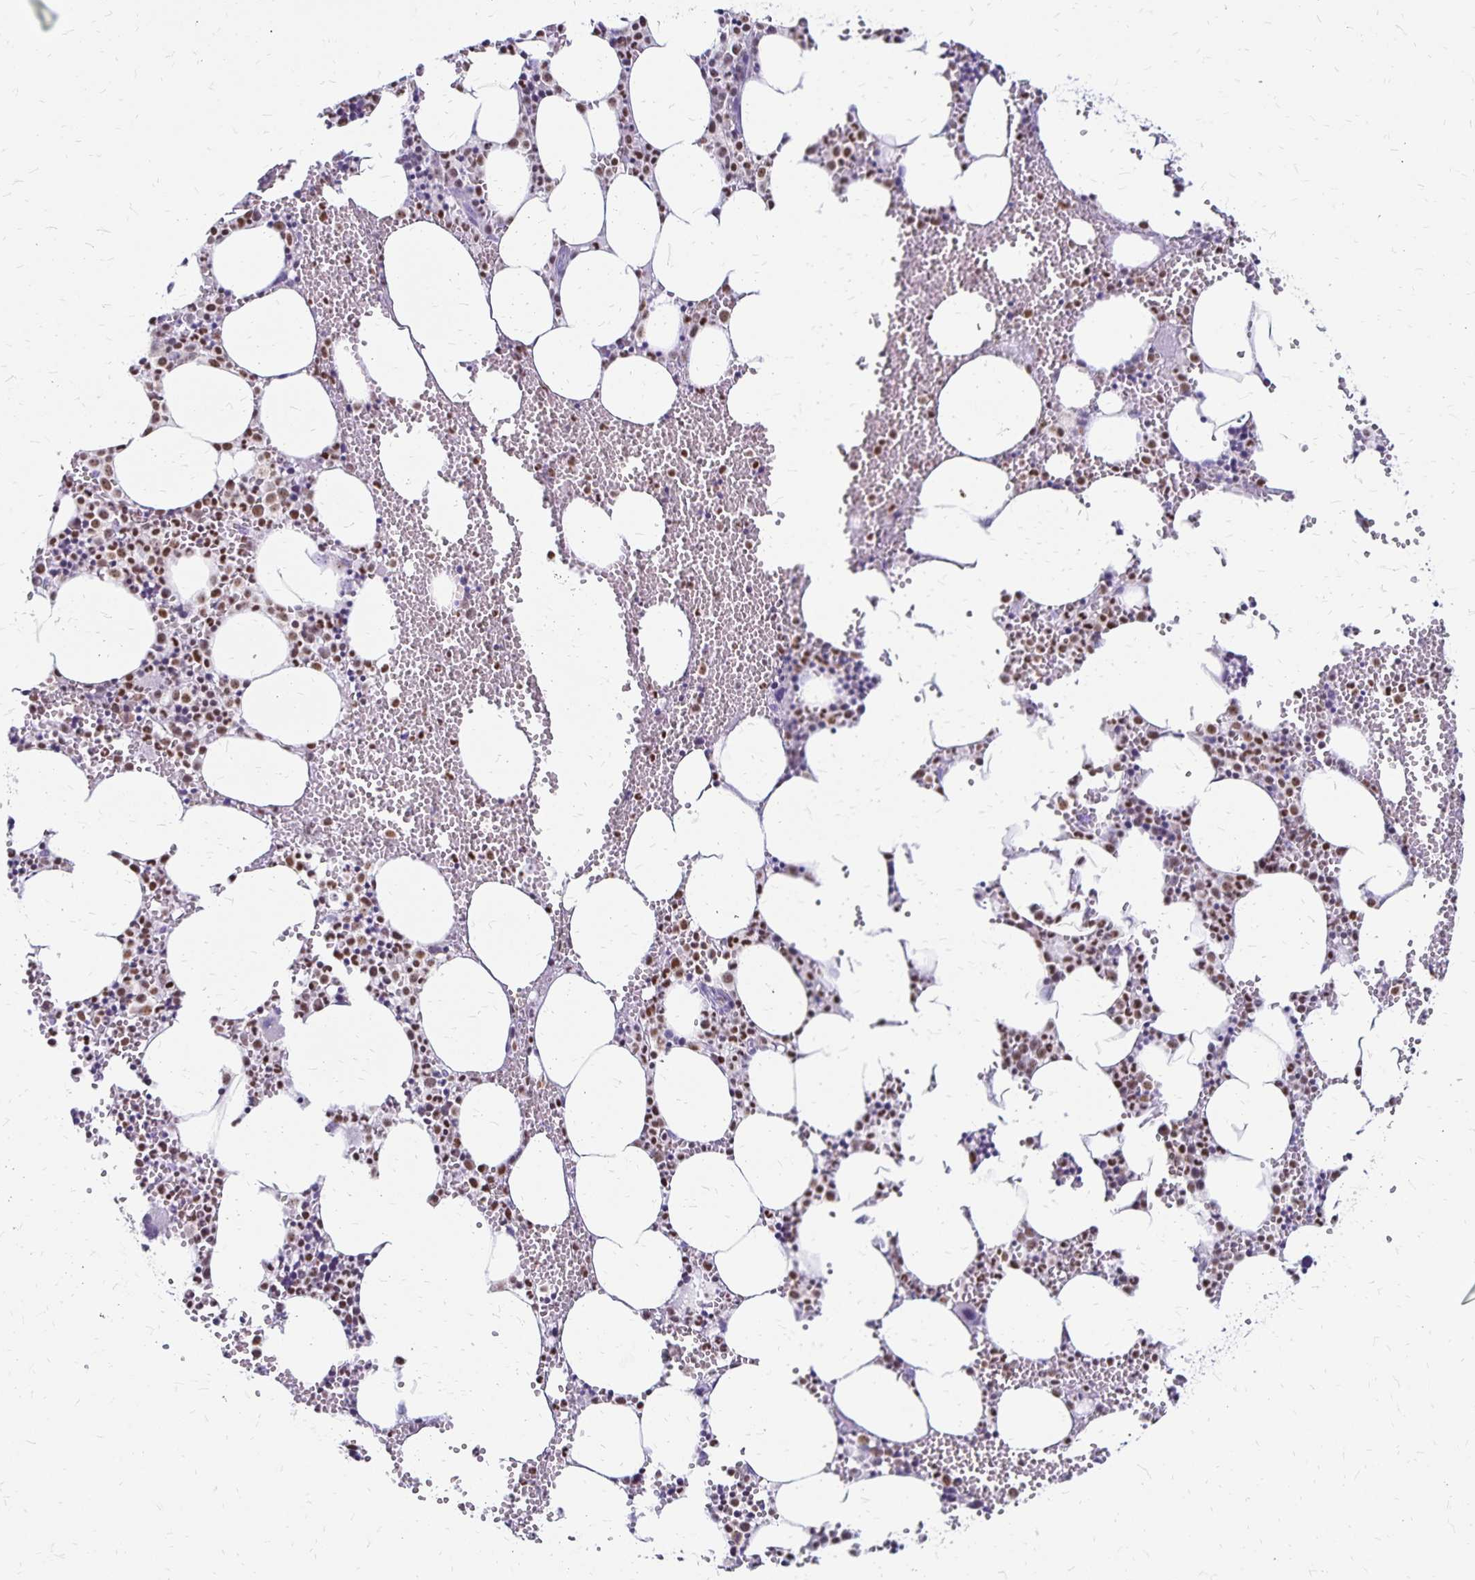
{"staining": {"intensity": "moderate", "quantity": "25%-75%", "location": "nuclear"}, "tissue": "bone marrow", "cell_type": "Hematopoietic cells", "image_type": "normal", "snomed": [{"axis": "morphology", "description": "Normal tissue, NOS"}, {"axis": "topography", "description": "Bone marrow"}], "caption": "Normal bone marrow exhibits moderate nuclear positivity in about 25%-75% of hematopoietic cells.", "gene": "IKZF1", "patient": {"sex": "male", "age": 89}}